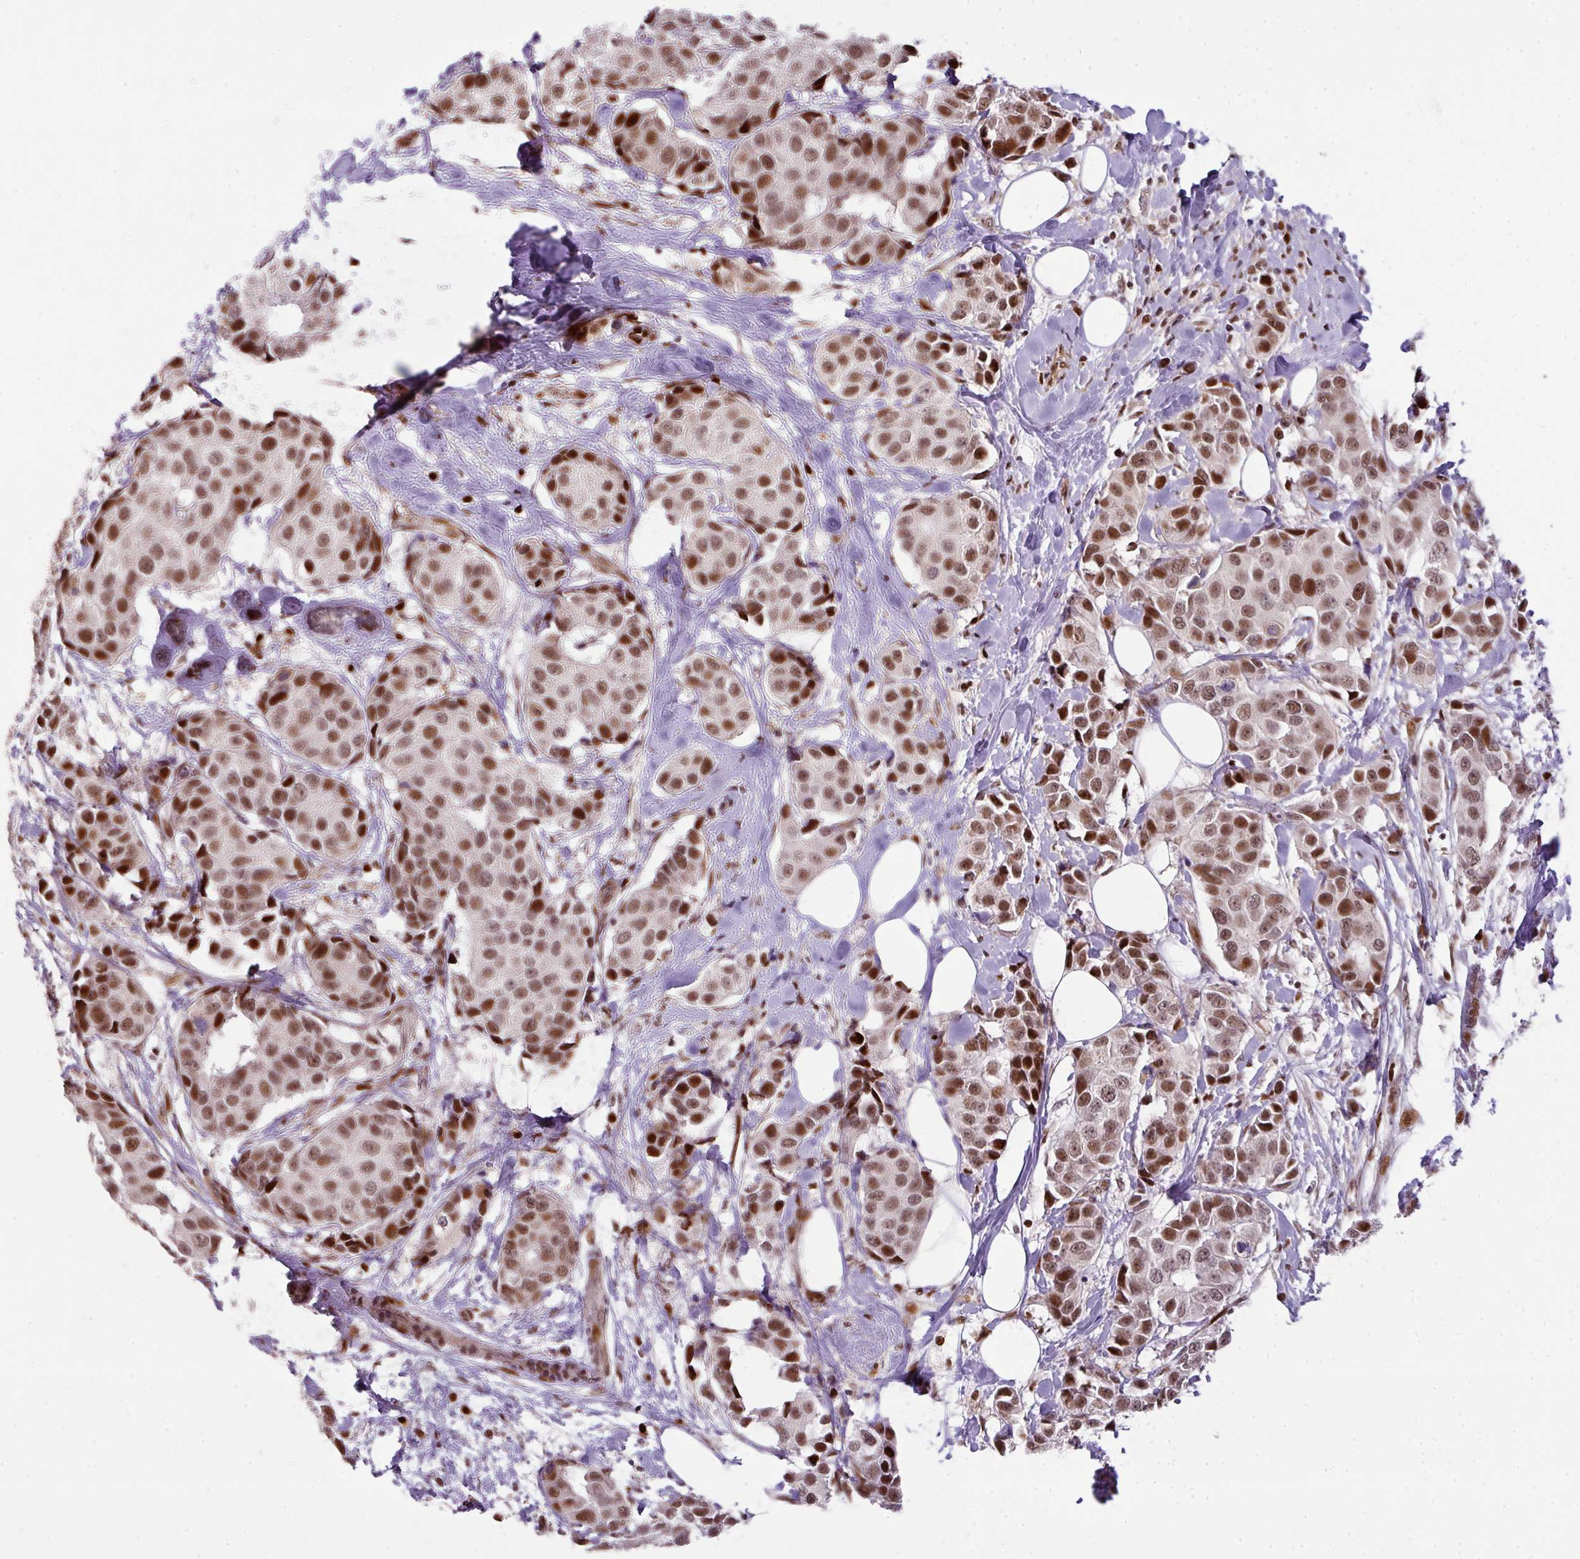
{"staining": {"intensity": "strong", "quantity": ">75%", "location": "nuclear"}, "tissue": "breast cancer", "cell_type": "Tumor cells", "image_type": "cancer", "snomed": [{"axis": "morphology", "description": "Normal tissue, NOS"}, {"axis": "morphology", "description": "Duct carcinoma"}, {"axis": "topography", "description": "Breast"}], "caption": "Immunohistochemistry (IHC) image of neoplastic tissue: human breast cancer stained using immunohistochemistry (IHC) displays high levels of strong protein expression localized specifically in the nuclear of tumor cells, appearing as a nuclear brown color.", "gene": "MYSM1", "patient": {"sex": "female", "age": 39}}